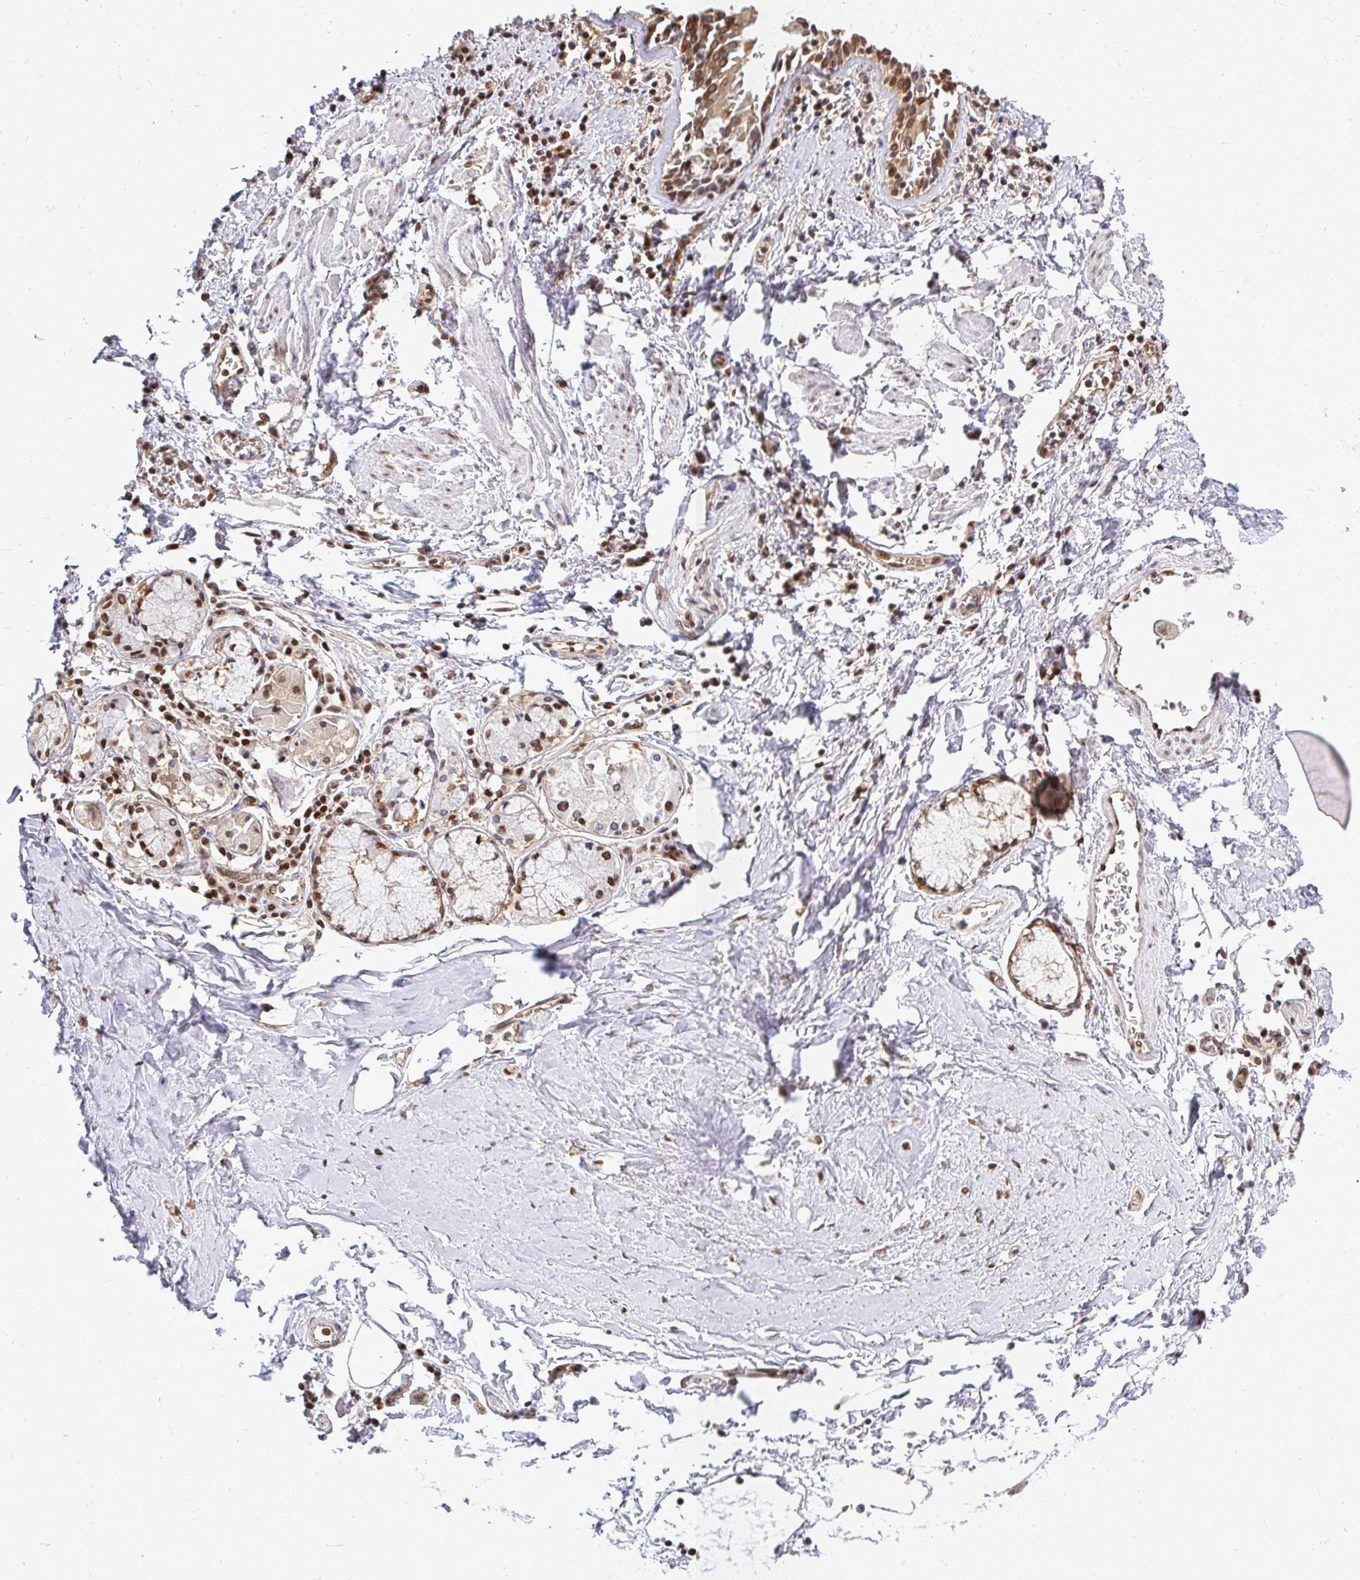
{"staining": {"intensity": "moderate", "quantity": ">75%", "location": "nuclear"}, "tissue": "adipose tissue", "cell_type": "Adipocytes", "image_type": "normal", "snomed": [{"axis": "morphology", "description": "Normal tissue, NOS"}, {"axis": "morphology", "description": "Degeneration, NOS"}, {"axis": "topography", "description": "Cartilage tissue"}, {"axis": "topography", "description": "Lung"}], "caption": "Moderate nuclear expression is identified in about >75% of adipocytes in benign adipose tissue.", "gene": "XPO1", "patient": {"sex": "female", "age": 61}}